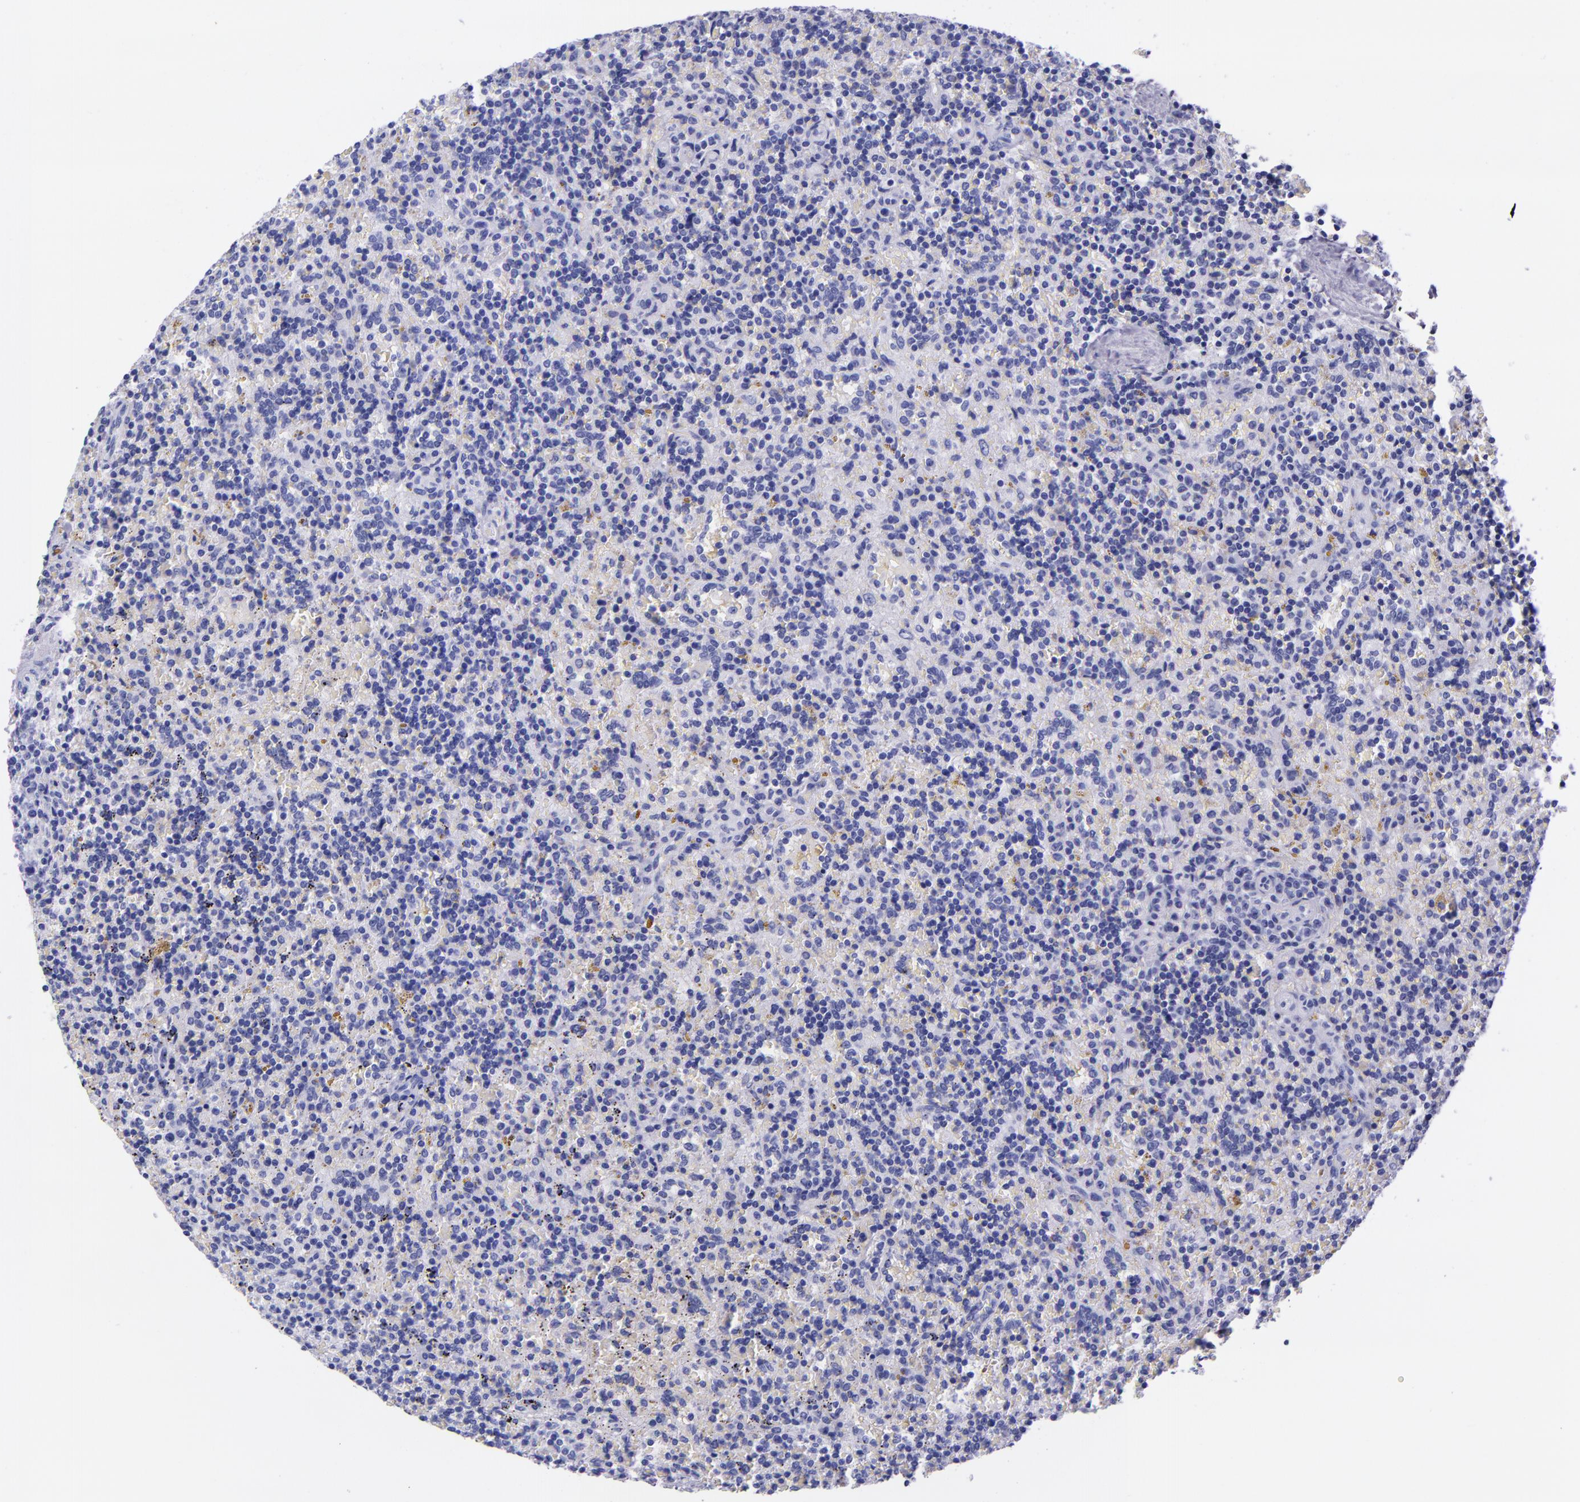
{"staining": {"intensity": "negative", "quantity": "none", "location": "none"}, "tissue": "lymphoma", "cell_type": "Tumor cells", "image_type": "cancer", "snomed": [{"axis": "morphology", "description": "Malignant lymphoma, non-Hodgkin's type, Low grade"}, {"axis": "topography", "description": "Spleen"}], "caption": "DAB immunohistochemical staining of human low-grade malignant lymphoma, non-Hodgkin's type demonstrates no significant expression in tumor cells.", "gene": "MBP", "patient": {"sex": "male", "age": 67}}